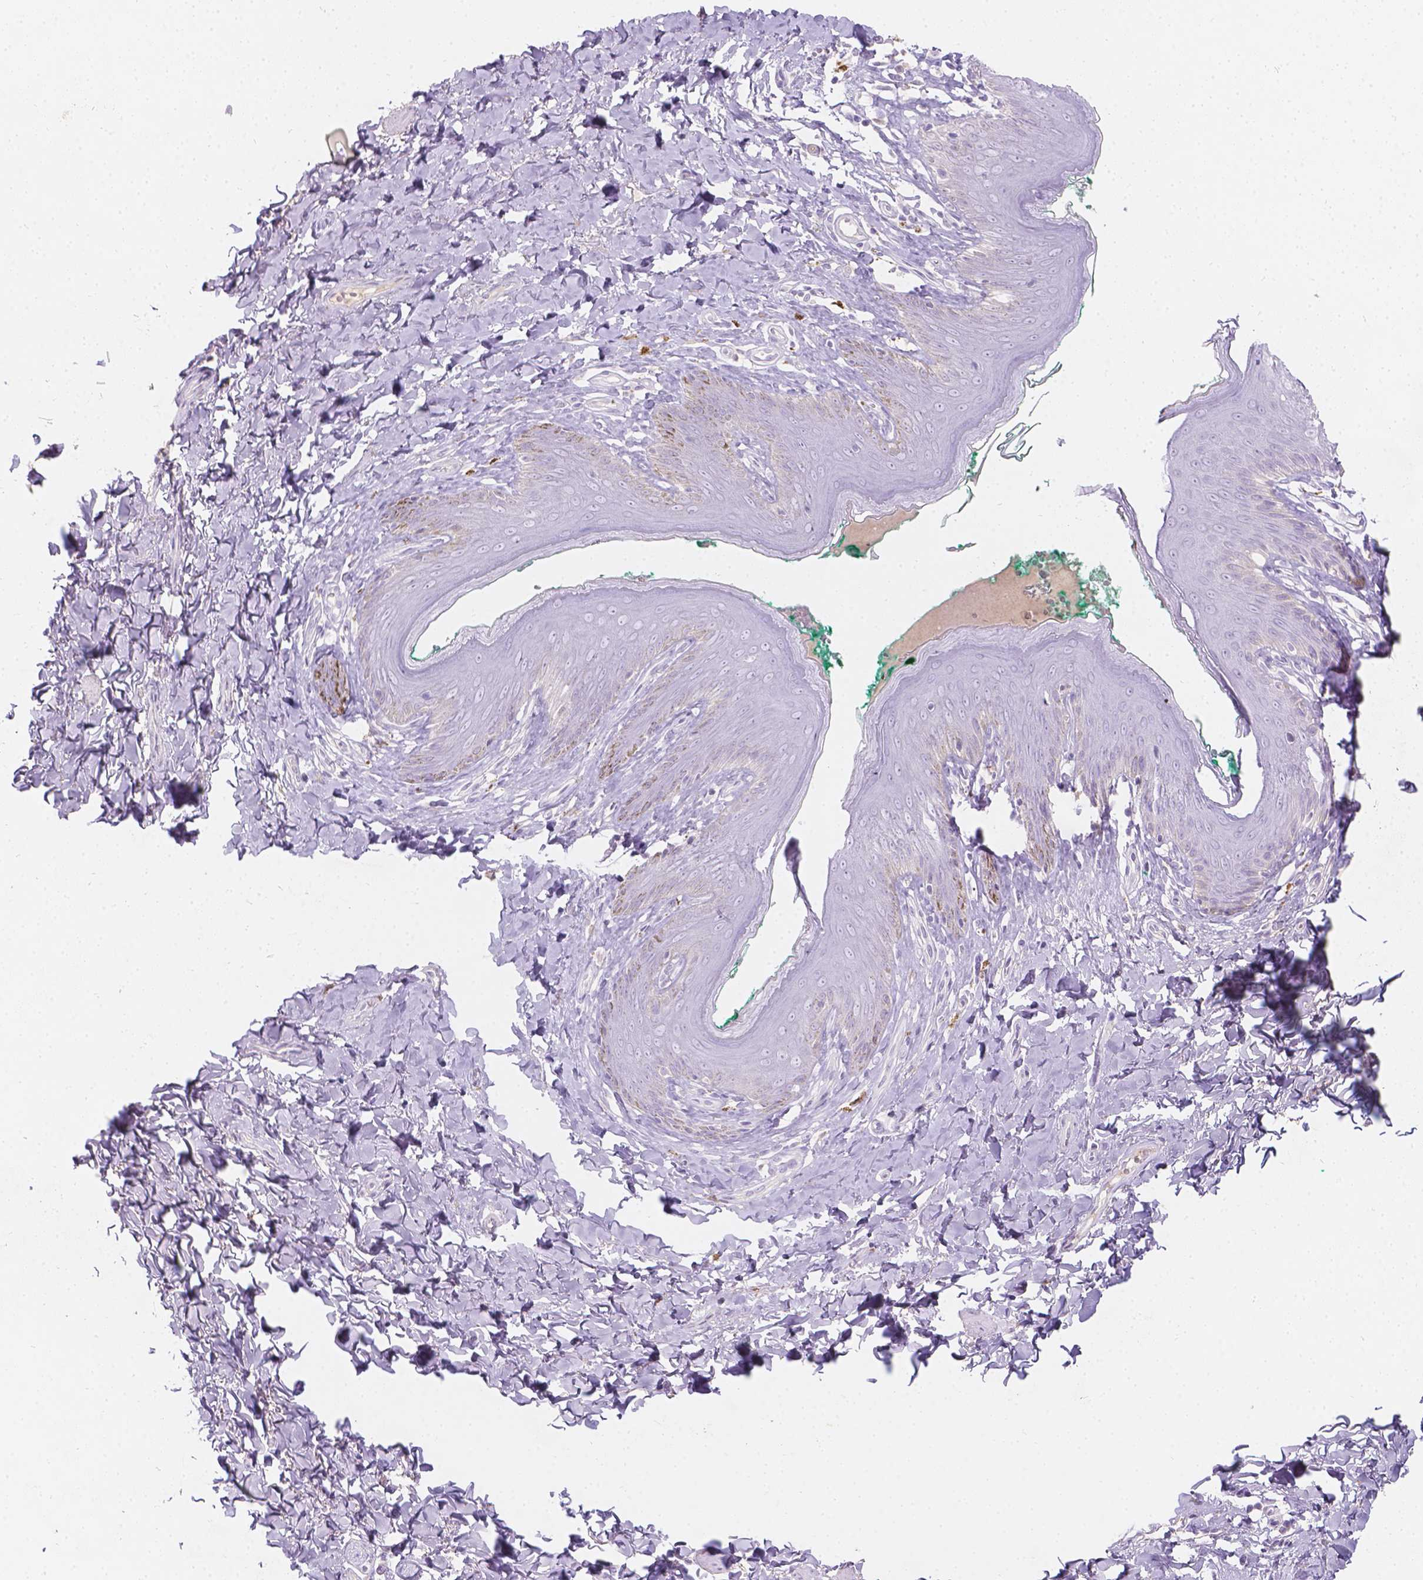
{"staining": {"intensity": "negative", "quantity": "none", "location": "none"}, "tissue": "skin", "cell_type": "Epidermal cells", "image_type": "normal", "snomed": [{"axis": "morphology", "description": "Normal tissue, NOS"}, {"axis": "topography", "description": "Vulva"}], "caption": "Epidermal cells show no significant protein expression in unremarkable skin.", "gene": "GAL3ST2", "patient": {"sex": "female", "age": 66}}